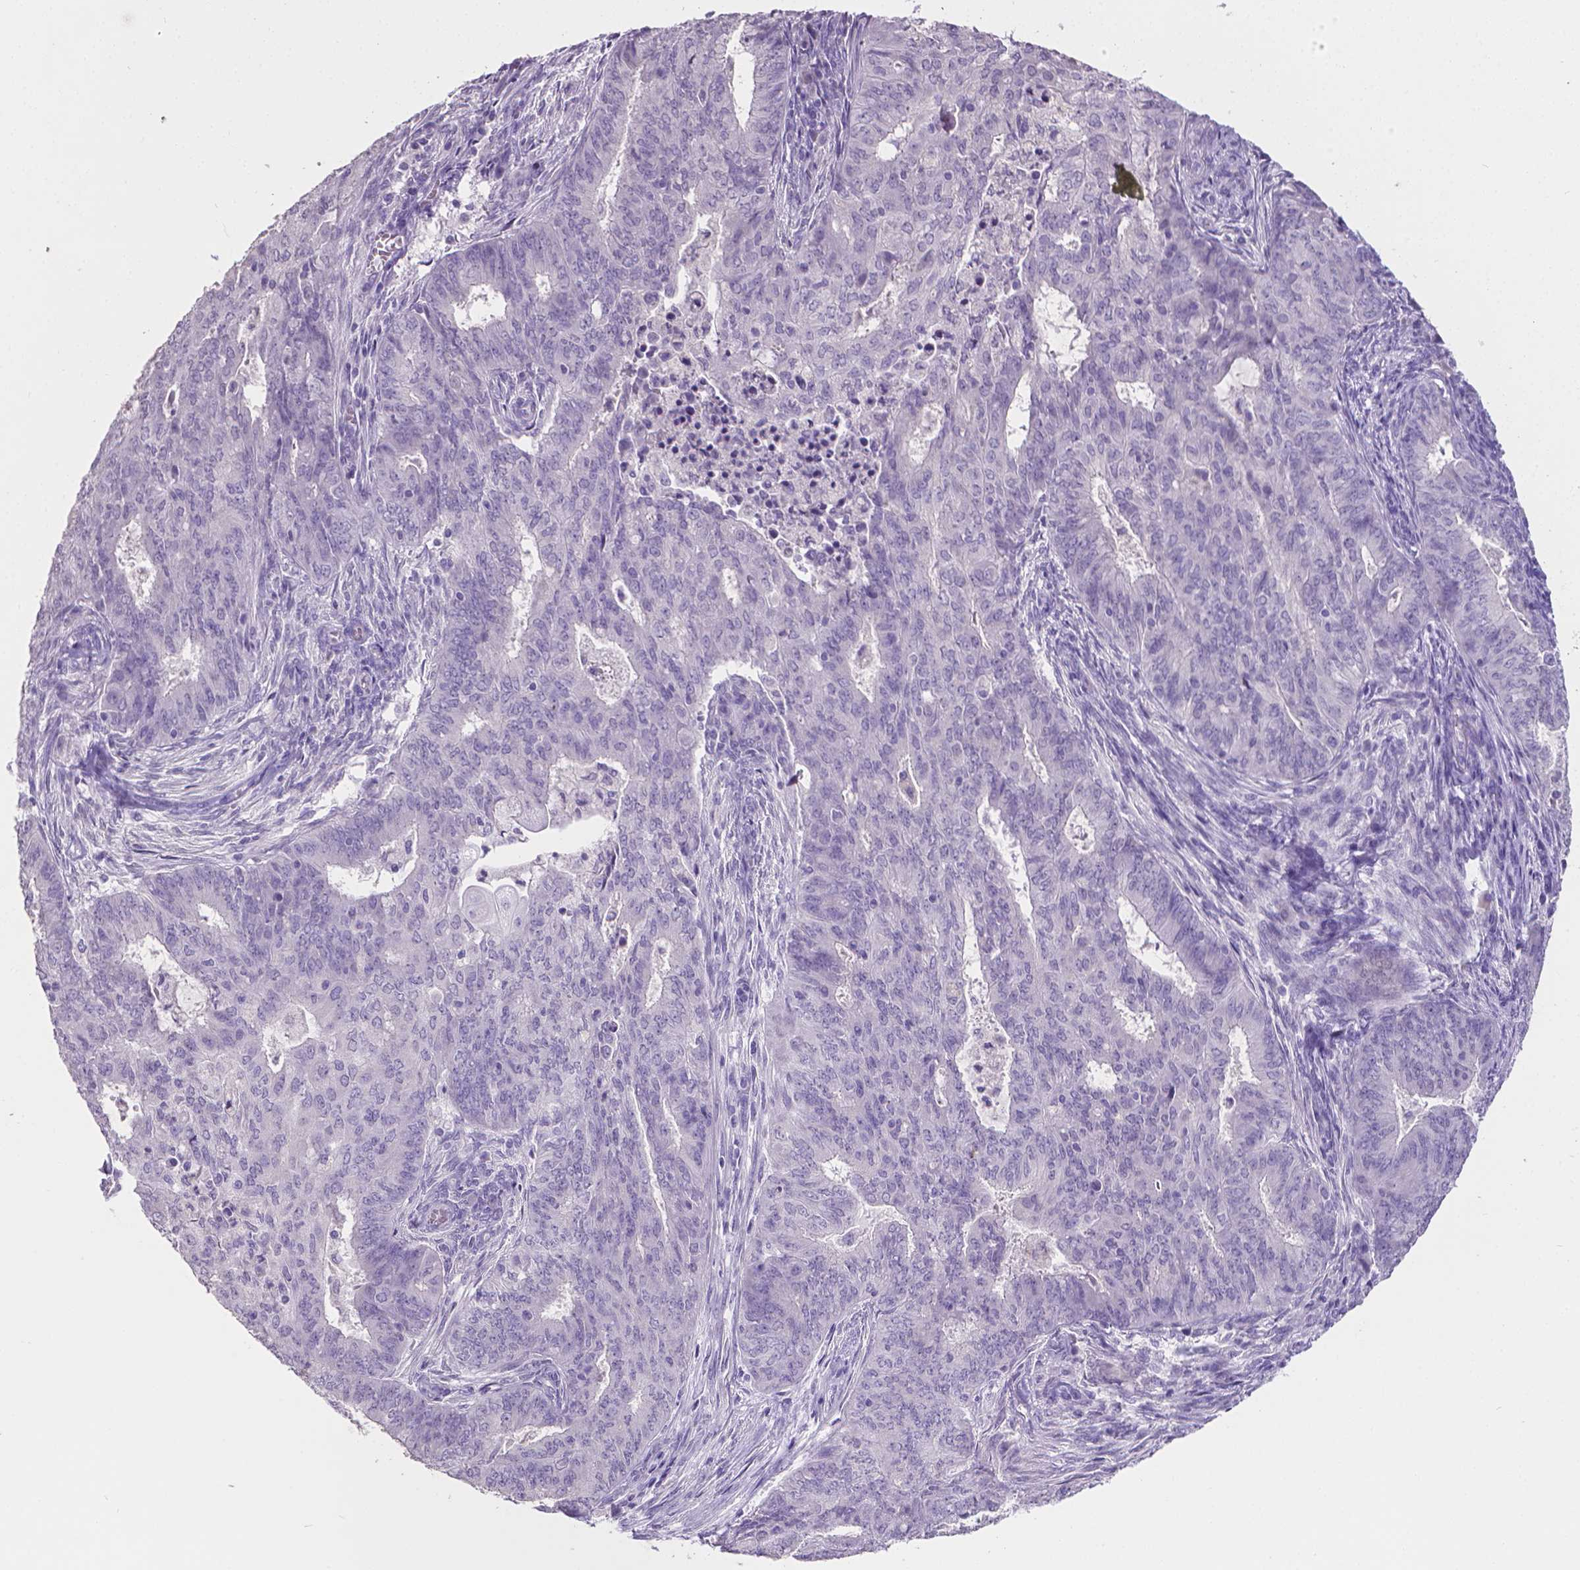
{"staining": {"intensity": "negative", "quantity": "none", "location": "none"}, "tissue": "endometrial cancer", "cell_type": "Tumor cells", "image_type": "cancer", "snomed": [{"axis": "morphology", "description": "Adenocarcinoma, NOS"}, {"axis": "topography", "description": "Endometrium"}], "caption": "This is a image of immunohistochemistry (IHC) staining of adenocarcinoma (endometrial), which shows no expression in tumor cells.", "gene": "TNNI2", "patient": {"sex": "female", "age": 62}}